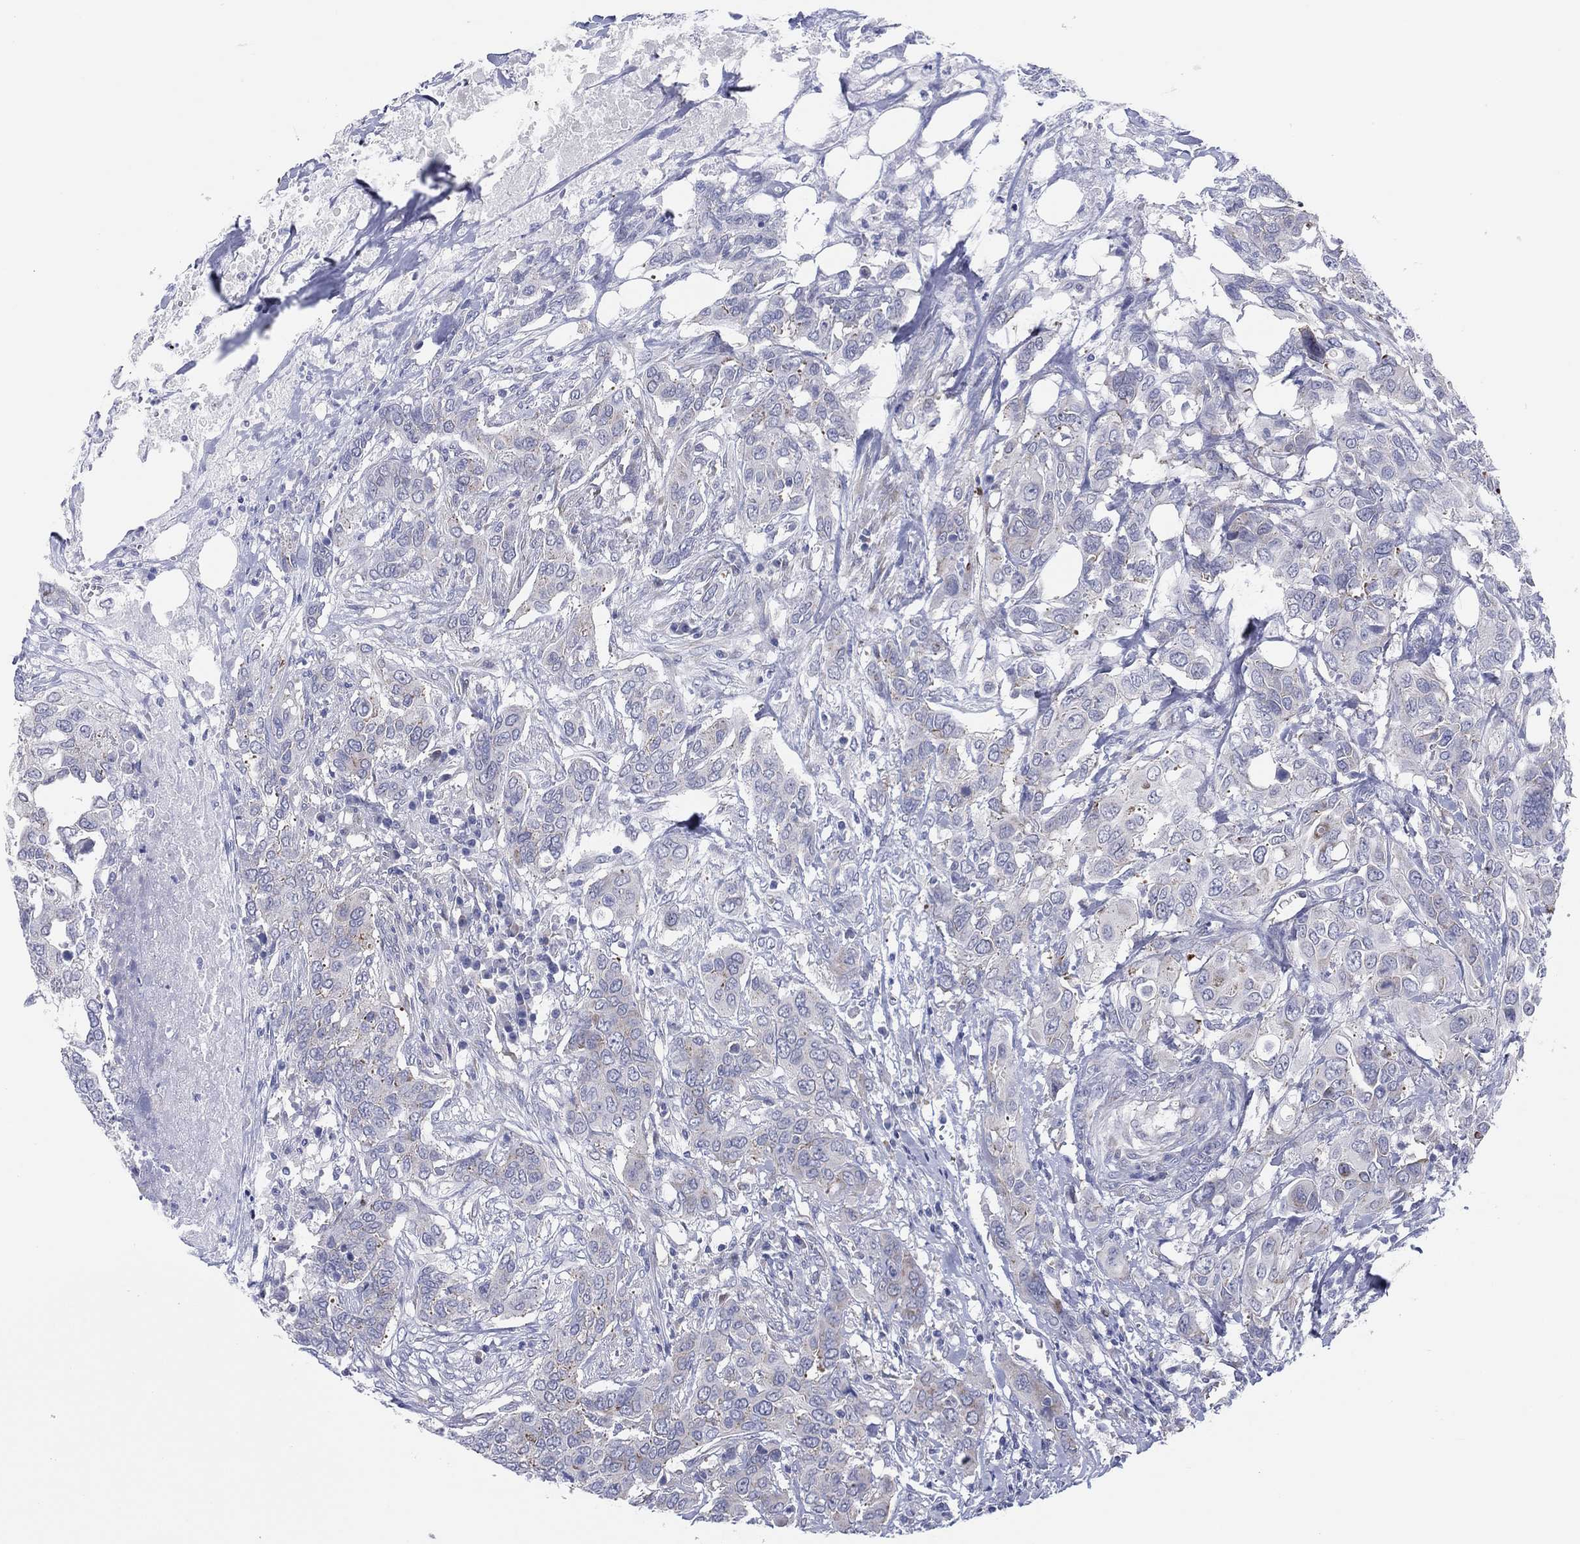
{"staining": {"intensity": "negative", "quantity": "none", "location": "none"}, "tissue": "urothelial cancer", "cell_type": "Tumor cells", "image_type": "cancer", "snomed": [{"axis": "morphology", "description": "Urothelial carcinoma, NOS"}, {"axis": "morphology", "description": "Urothelial carcinoma, High grade"}, {"axis": "topography", "description": "Urinary bladder"}], "caption": "High power microscopy micrograph of an immunohistochemistry histopathology image of transitional cell carcinoma, revealing no significant expression in tumor cells.", "gene": "HEATR4", "patient": {"sex": "male", "age": 63}}